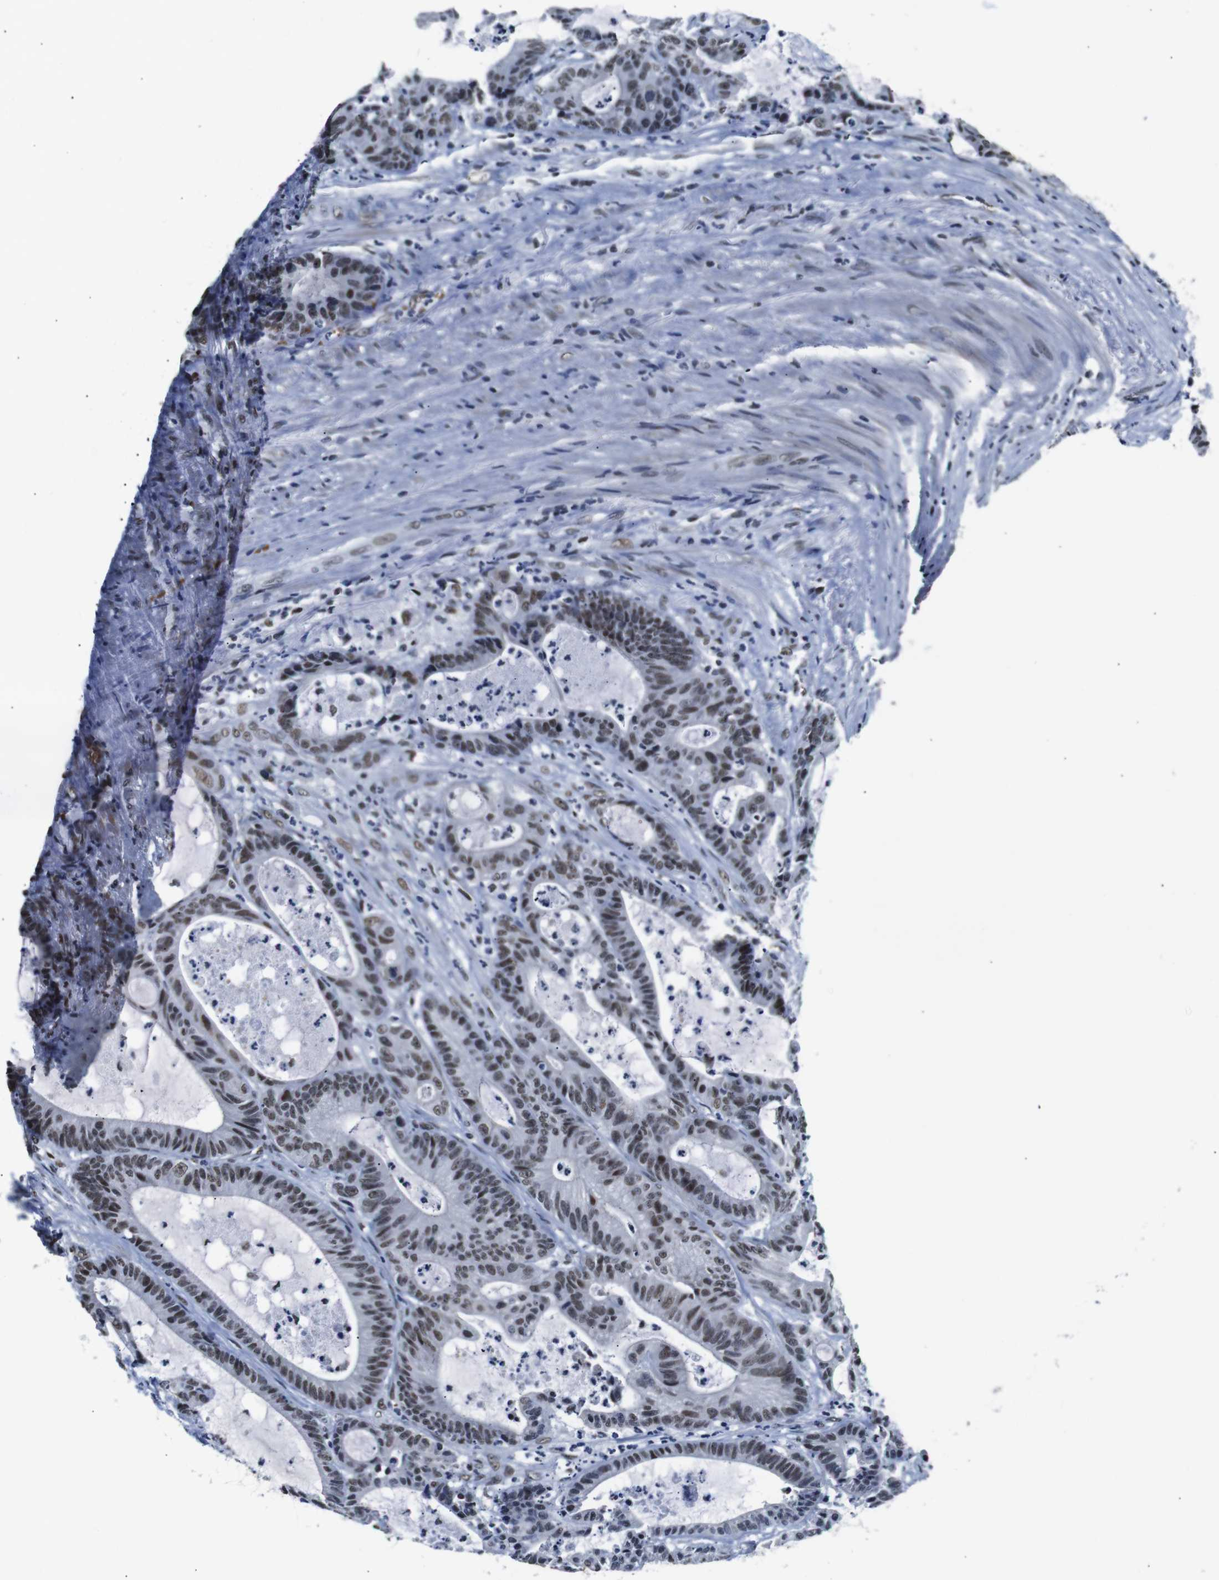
{"staining": {"intensity": "weak", "quantity": "25%-75%", "location": "nuclear"}, "tissue": "colorectal cancer", "cell_type": "Tumor cells", "image_type": "cancer", "snomed": [{"axis": "morphology", "description": "Adenocarcinoma, NOS"}, {"axis": "topography", "description": "Colon"}], "caption": "Protein expression analysis of colorectal cancer (adenocarcinoma) exhibits weak nuclear staining in about 25%-75% of tumor cells.", "gene": "ILDR2", "patient": {"sex": "female", "age": 84}}